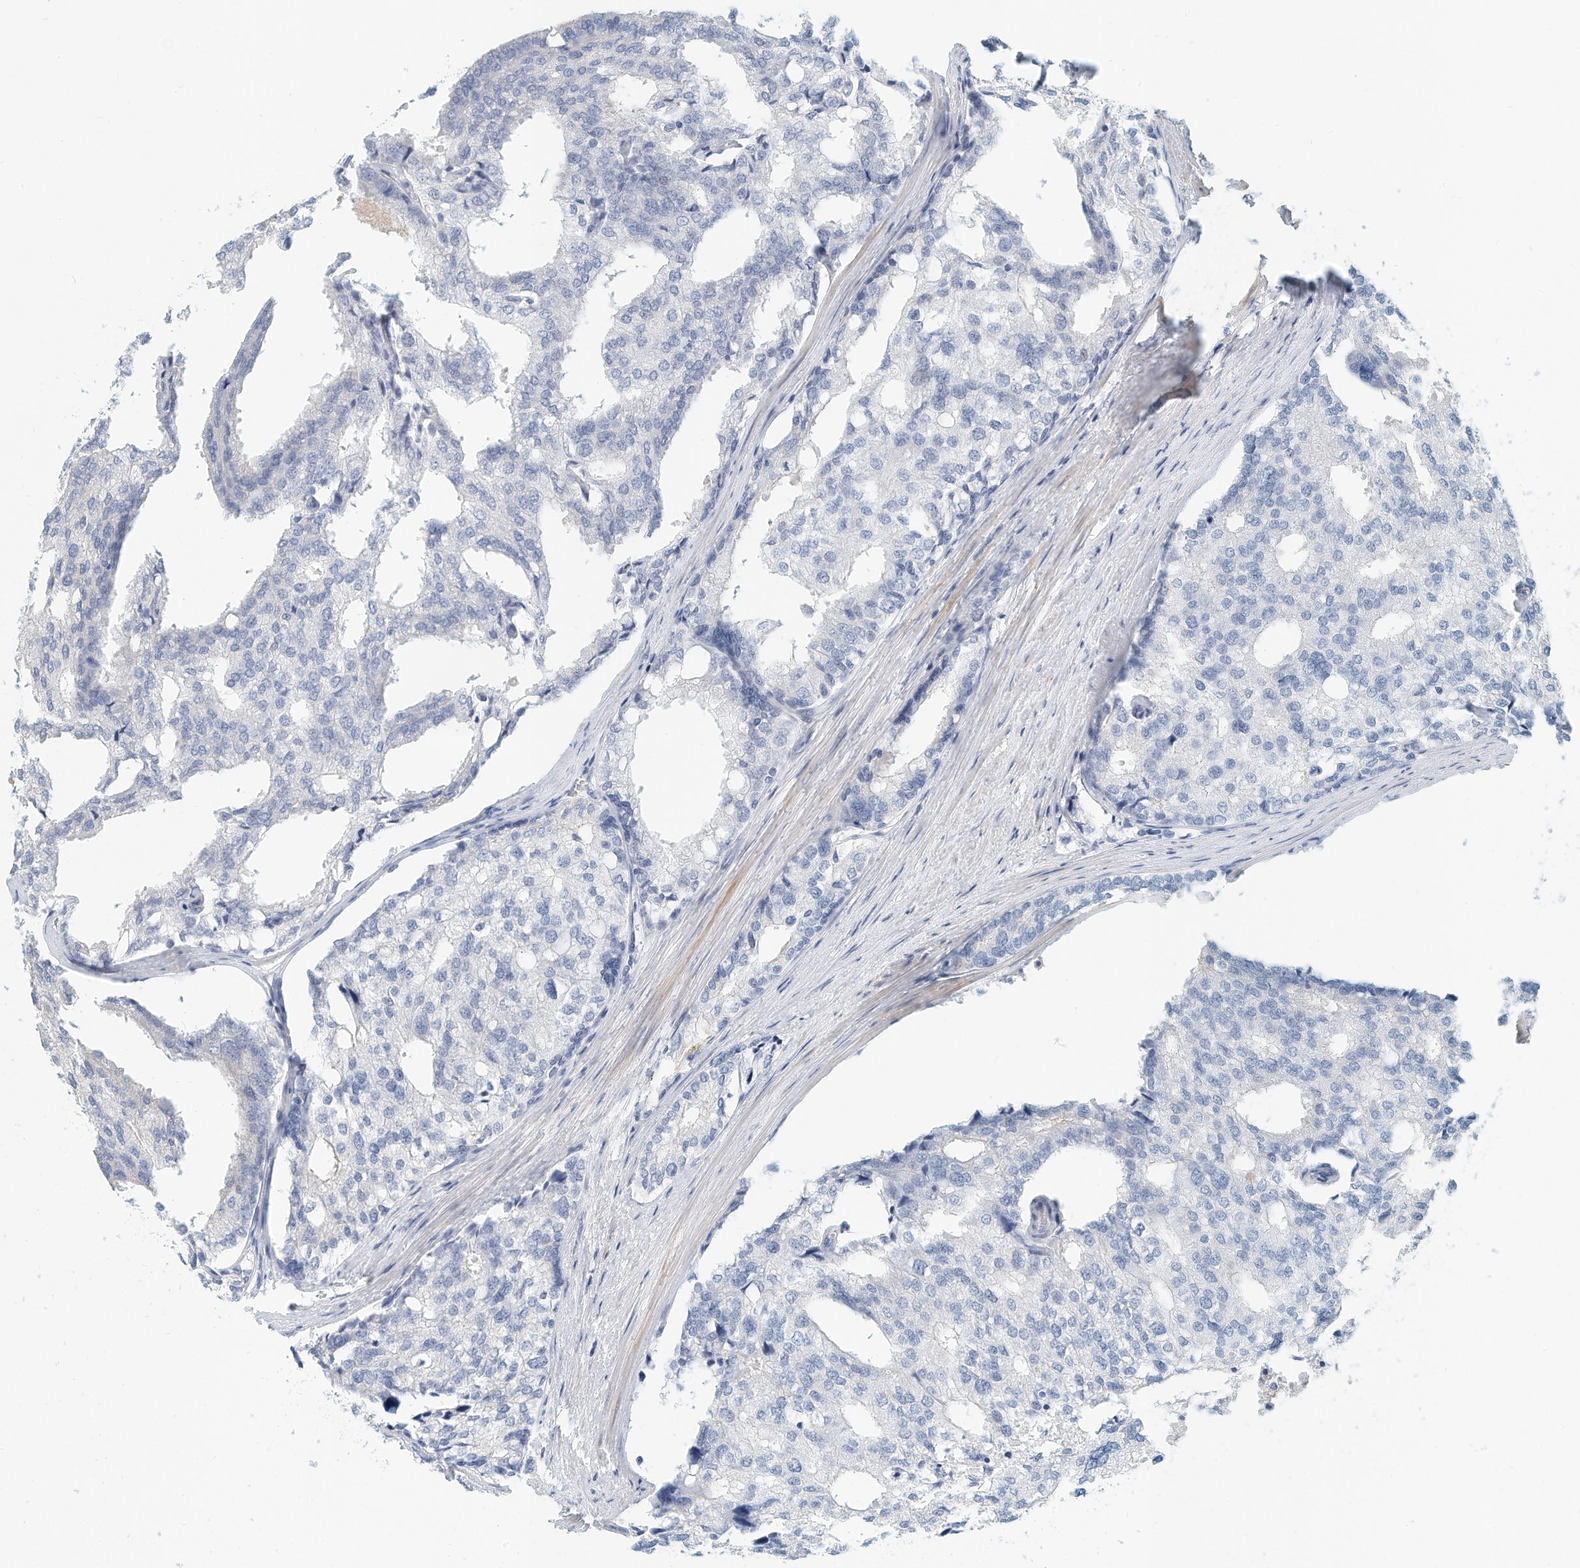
{"staining": {"intensity": "negative", "quantity": "none", "location": "none"}, "tissue": "prostate cancer", "cell_type": "Tumor cells", "image_type": "cancer", "snomed": [{"axis": "morphology", "description": "Adenocarcinoma, High grade"}, {"axis": "topography", "description": "Prostate"}], "caption": "There is no significant positivity in tumor cells of prostate high-grade adenocarcinoma. Brightfield microscopy of IHC stained with DAB (3,3'-diaminobenzidine) (brown) and hematoxylin (blue), captured at high magnification.", "gene": "MICAL1", "patient": {"sex": "male", "age": 50}}